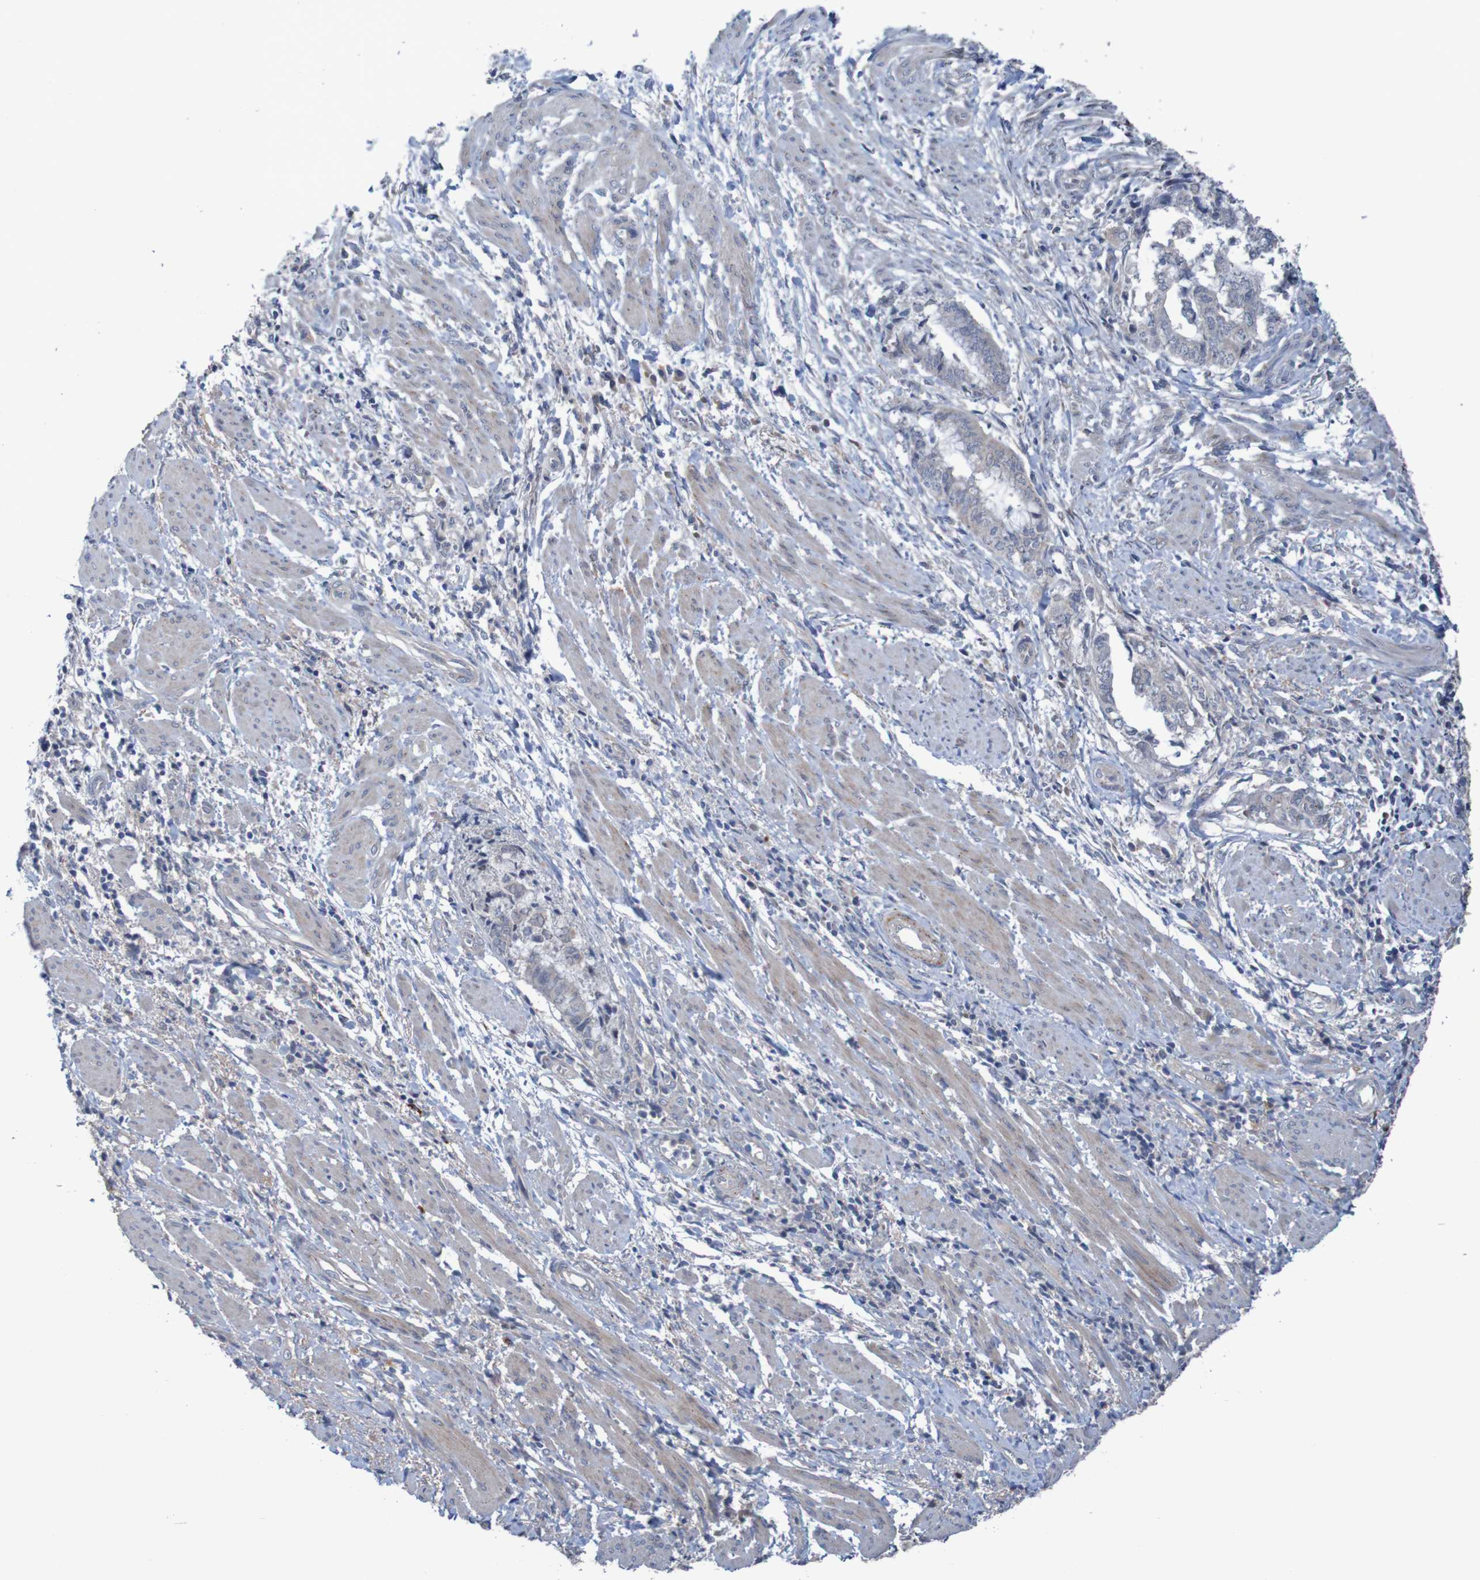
{"staining": {"intensity": "weak", "quantity": ">75%", "location": "cytoplasmic/membranous"}, "tissue": "endometrial cancer", "cell_type": "Tumor cells", "image_type": "cancer", "snomed": [{"axis": "morphology", "description": "Necrosis, NOS"}, {"axis": "morphology", "description": "Adenocarcinoma, NOS"}, {"axis": "topography", "description": "Endometrium"}], "caption": "Immunohistochemical staining of human endometrial adenocarcinoma demonstrates weak cytoplasmic/membranous protein positivity in approximately >75% of tumor cells.", "gene": "ANGPT4", "patient": {"sex": "female", "age": 79}}